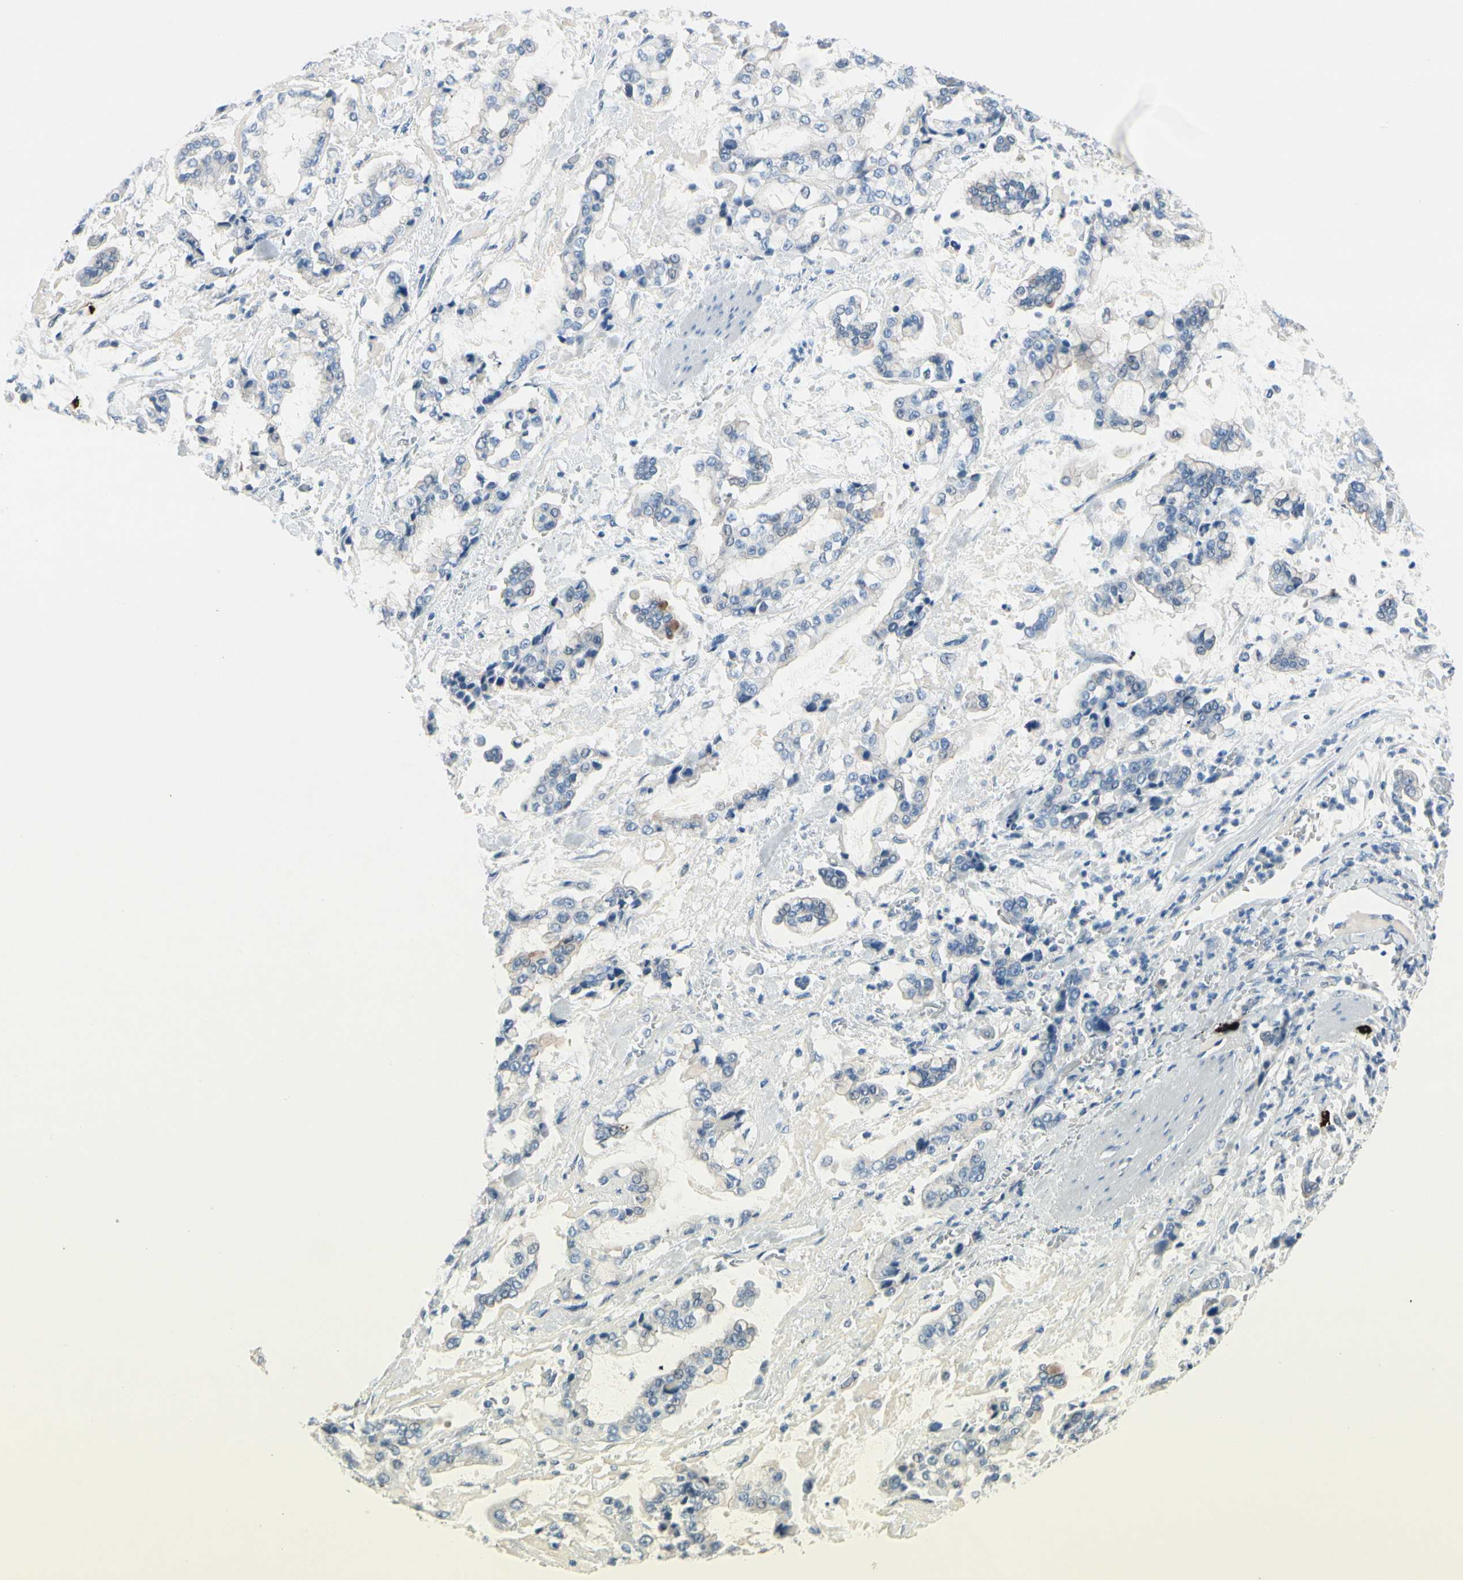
{"staining": {"intensity": "weak", "quantity": "<25%", "location": "cytoplasmic/membranous"}, "tissue": "stomach cancer", "cell_type": "Tumor cells", "image_type": "cancer", "snomed": [{"axis": "morphology", "description": "Normal tissue, NOS"}, {"axis": "morphology", "description": "Adenocarcinoma, NOS"}, {"axis": "topography", "description": "Stomach, upper"}, {"axis": "topography", "description": "Stomach"}], "caption": "Tumor cells show no significant expression in stomach cancer (adenocarcinoma).", "gene": "CPA3", "patient": {"sex": "male", "age": 76}}